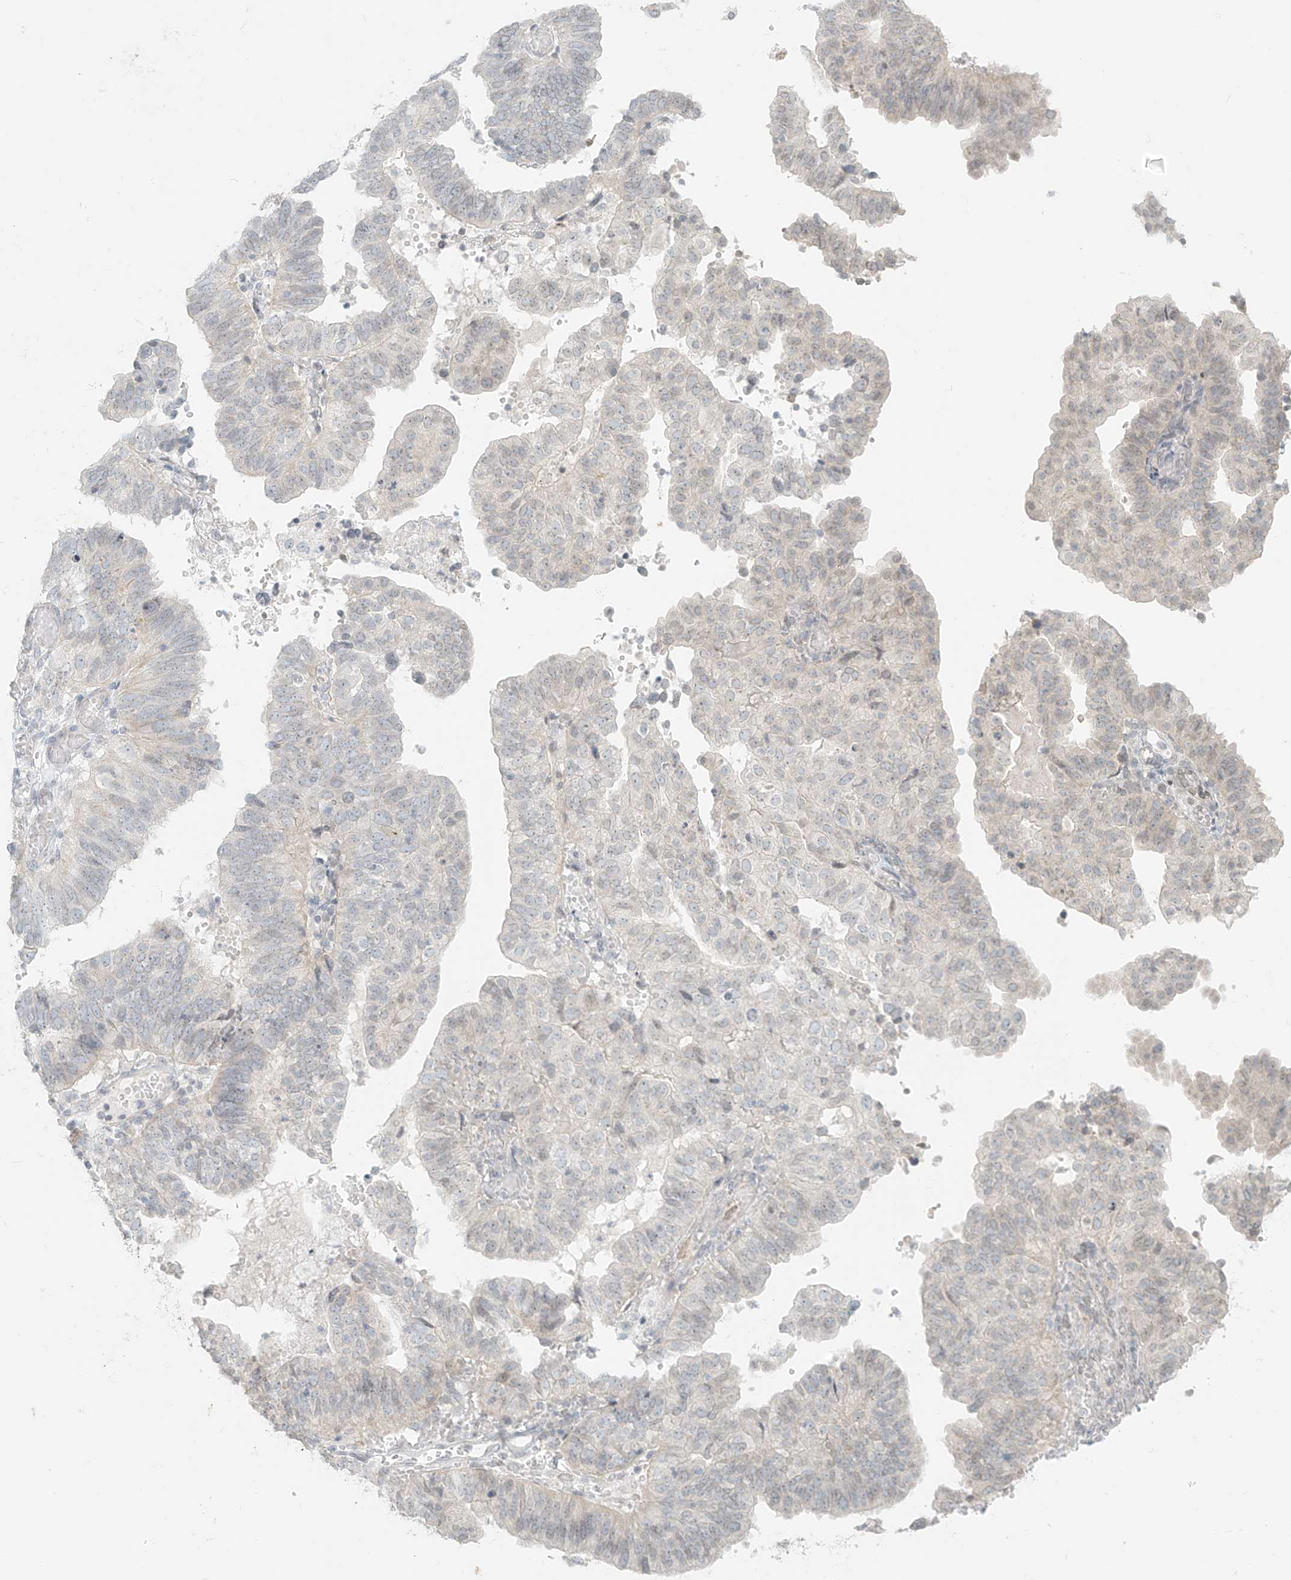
{"staining": {"intensity": "negative", "quantity": "none", "location": "none"}, "tissue": "endometrial cancer", "cell_type": "Tumor cells", "image_type": "cancer", "snomed": [{"axis": "morphology", "description": "Adenocarcinoma, NOS"}, {"axis": "topography", "description": "Uterus"}], "caption": "There is no significant staining in tumor cells of endometrial cancer.", "gene": "OSBPL7", "patient": {"sex": "female", "age": 77}}